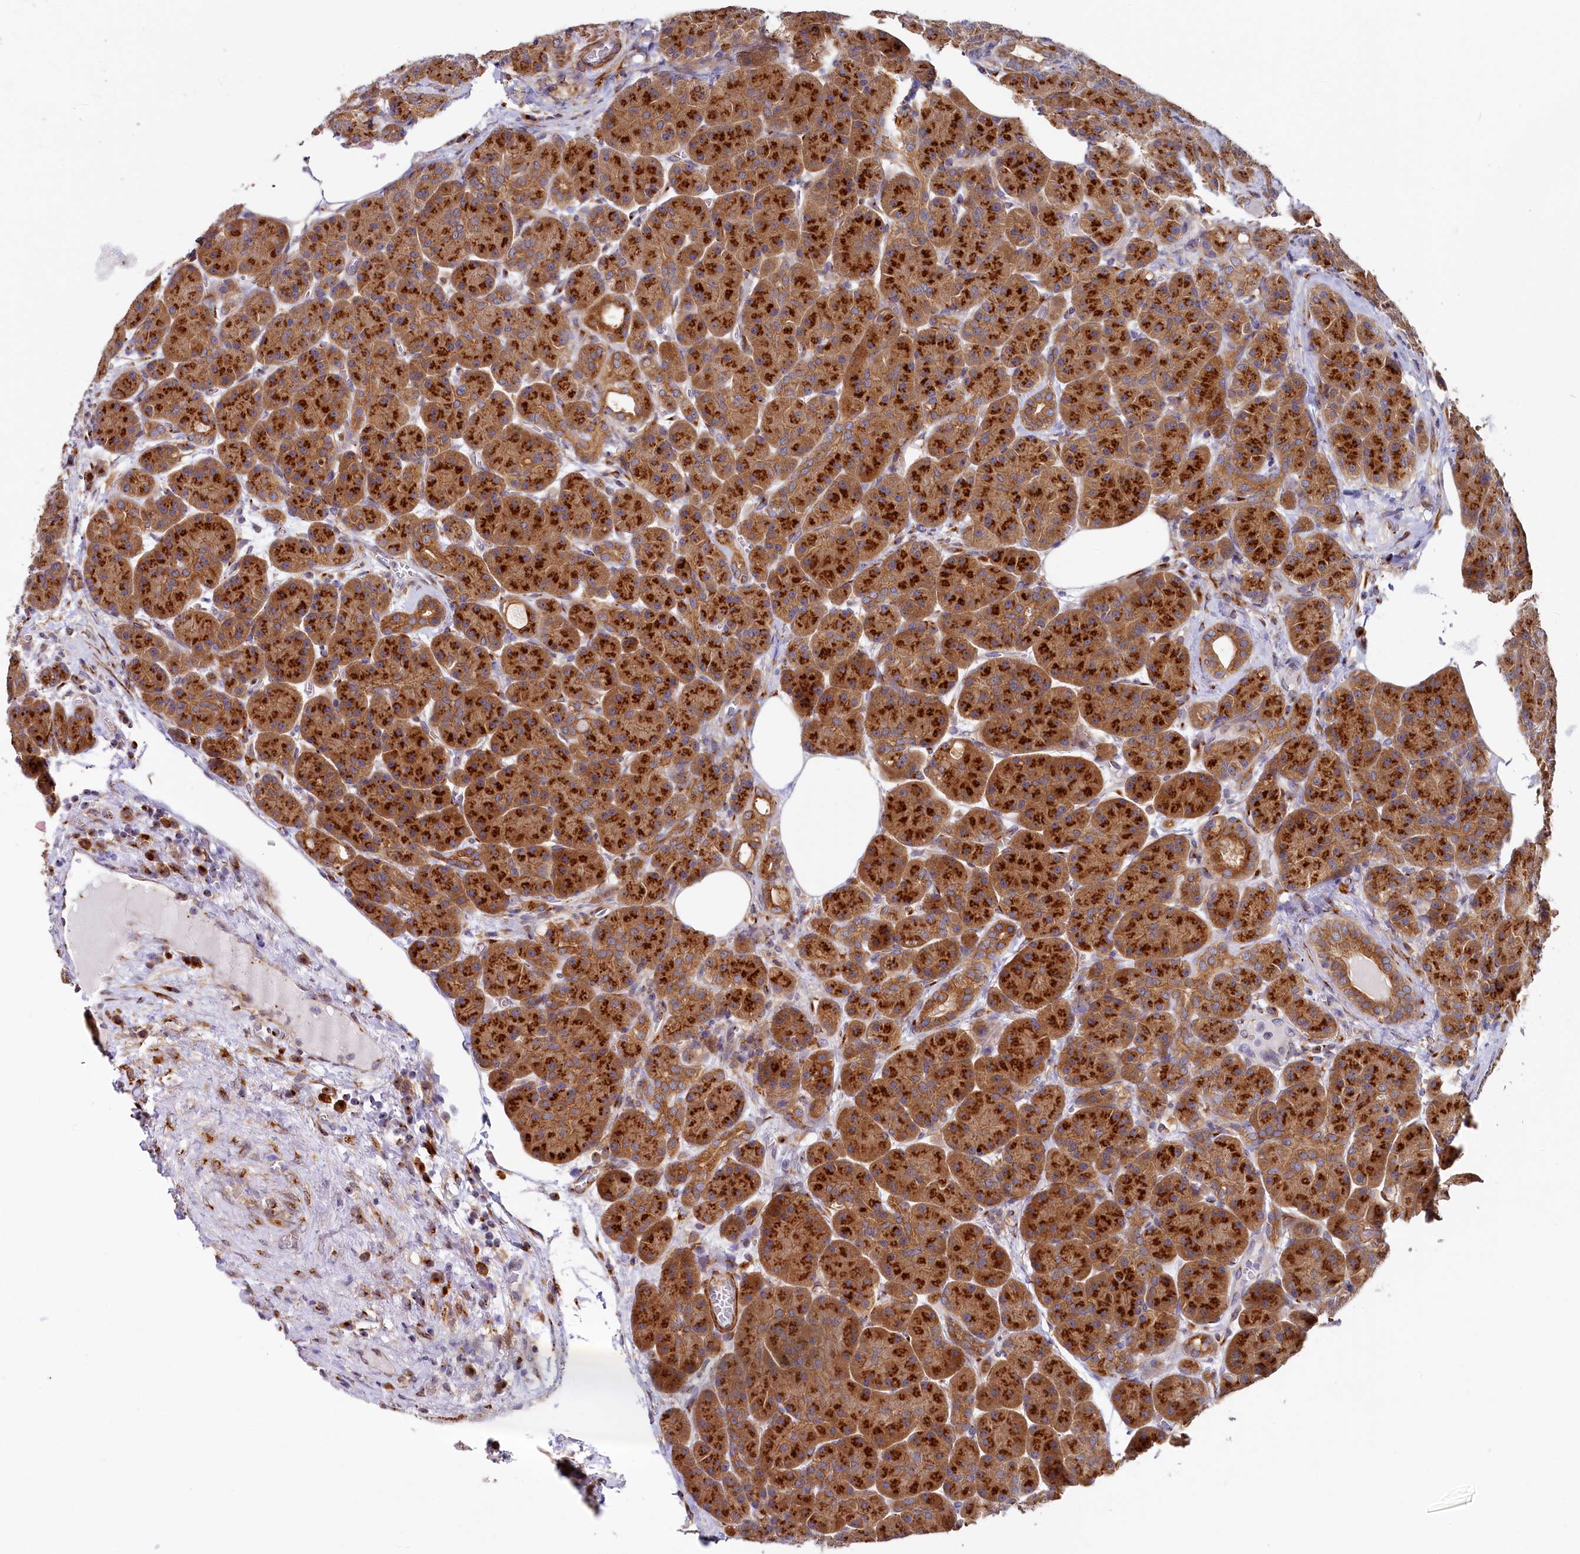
{"staining": {"intensity": "strong", "quantity": ">75%", "location": "cytoplasmic/membranous"}, "tissue": "pancreas", "cell_type": "Exocrine glandular cells", "image_type": "normal", "snomed": [{"axis": "morphology", "description": "Normal tissue, NOS"}, {"axis": "topography", "description": "Pancreas"}], "caption": "Protein analysis of unremarkable pancreas shows strong cytoplasmic/membranous staining in about >75% of exocrine glandular cells. The staining was performed using DAB to visualize the protein expression in brown, while the nuclei were stained in blue with hematoxylin (Magnification: 20x).", "gene": "BET1L", "patient": {"sex": "male", "age": 63}}